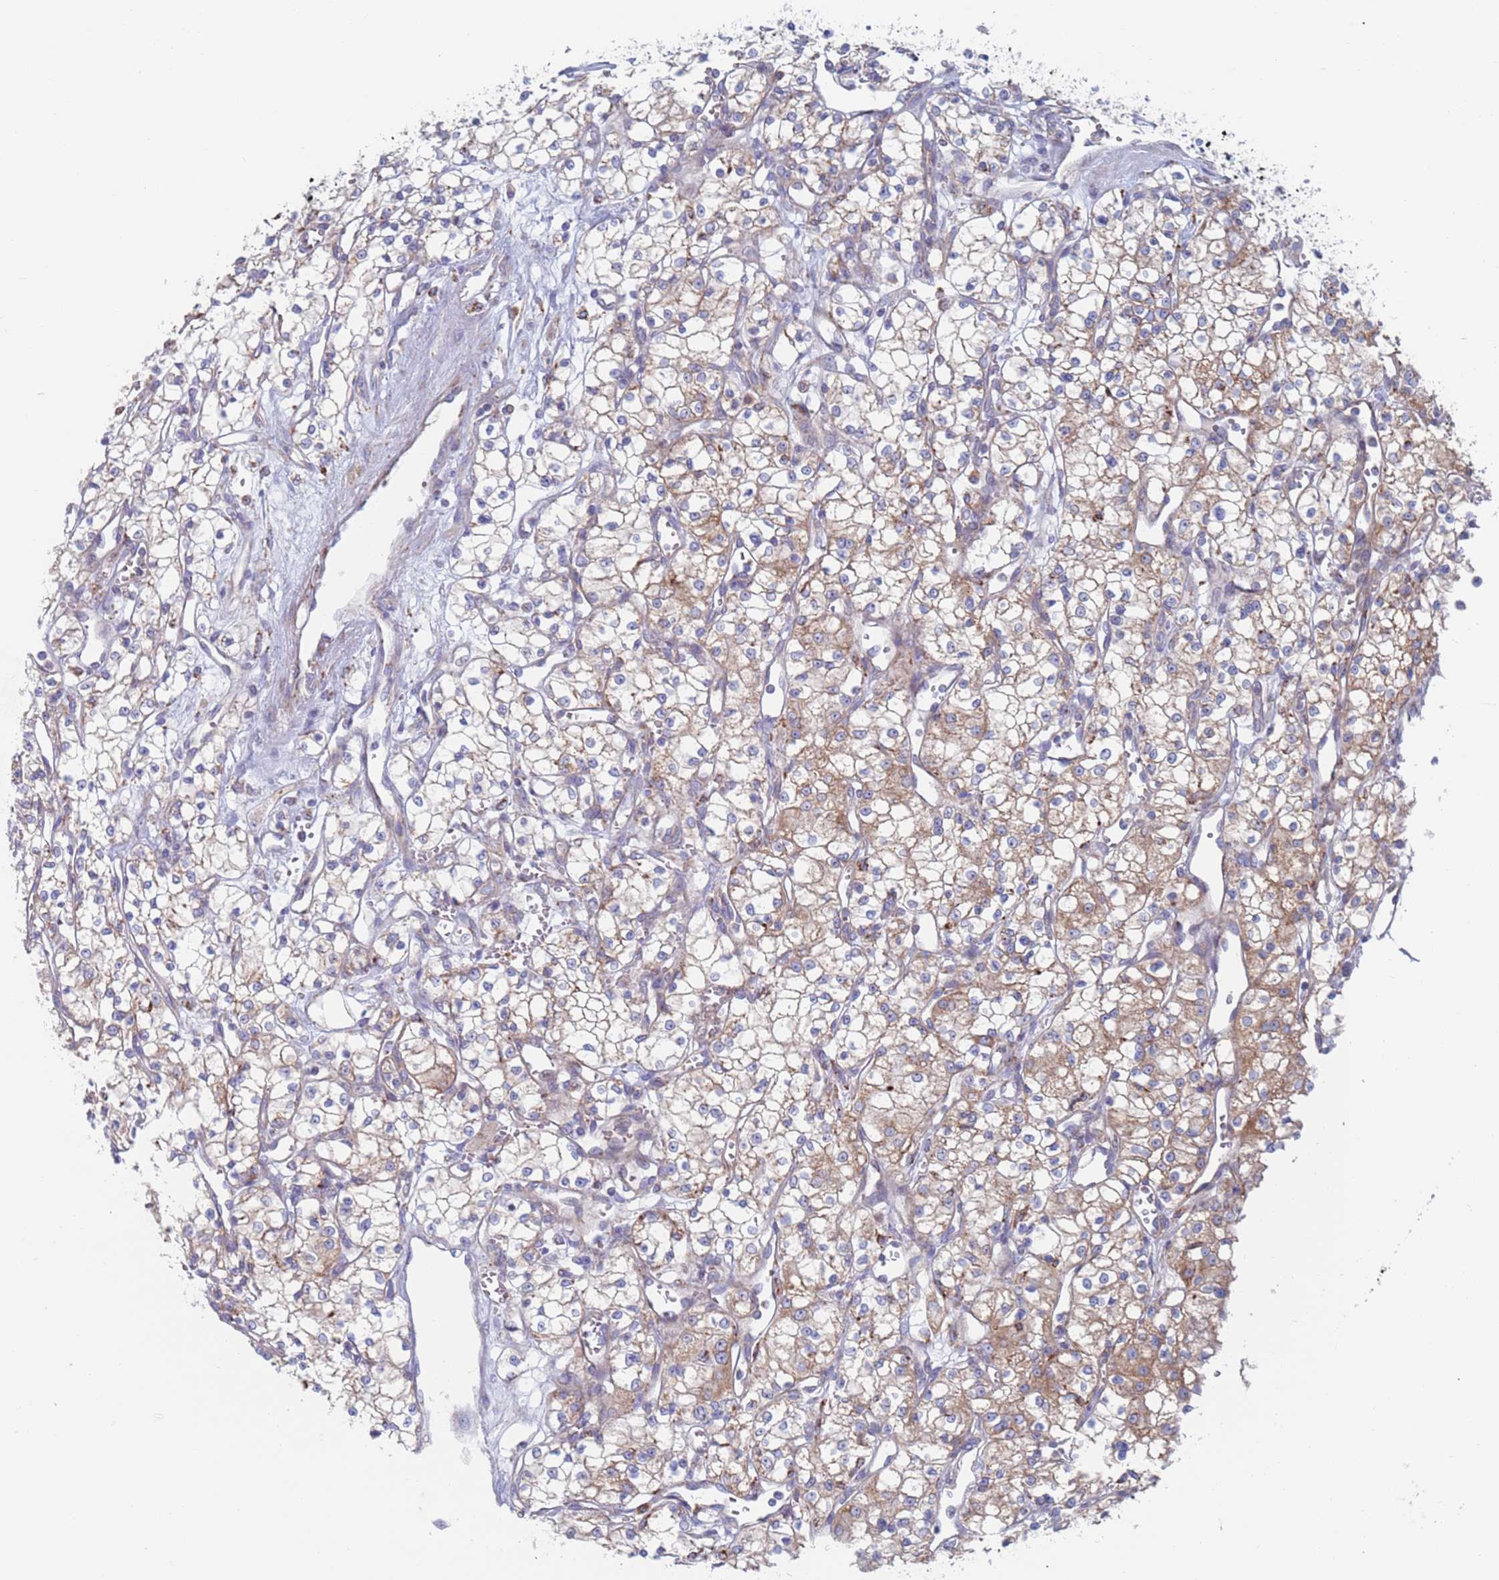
{"staining": {"intensity": "moderate", "quantity": "<25%", "location": "cytoplasmic/membranous"}, "tissue": "renal cancer", "cell_type": "Tumor cells", "image_type": "cancer", "snomed": [{"axis": "morphology", "description": "Adenocarcinoma, NOS"}, {"axis": "topography", "description": "Kidney"}], "caption": "Brown immunohistochemical staining in human adenocarcinoma (renal) exhibits moderate cytoplasmic/membranous expression in about <25% of tumor cells.", "gene": "CHCHD6", "patient": {"sex": "male", "age": 59}}